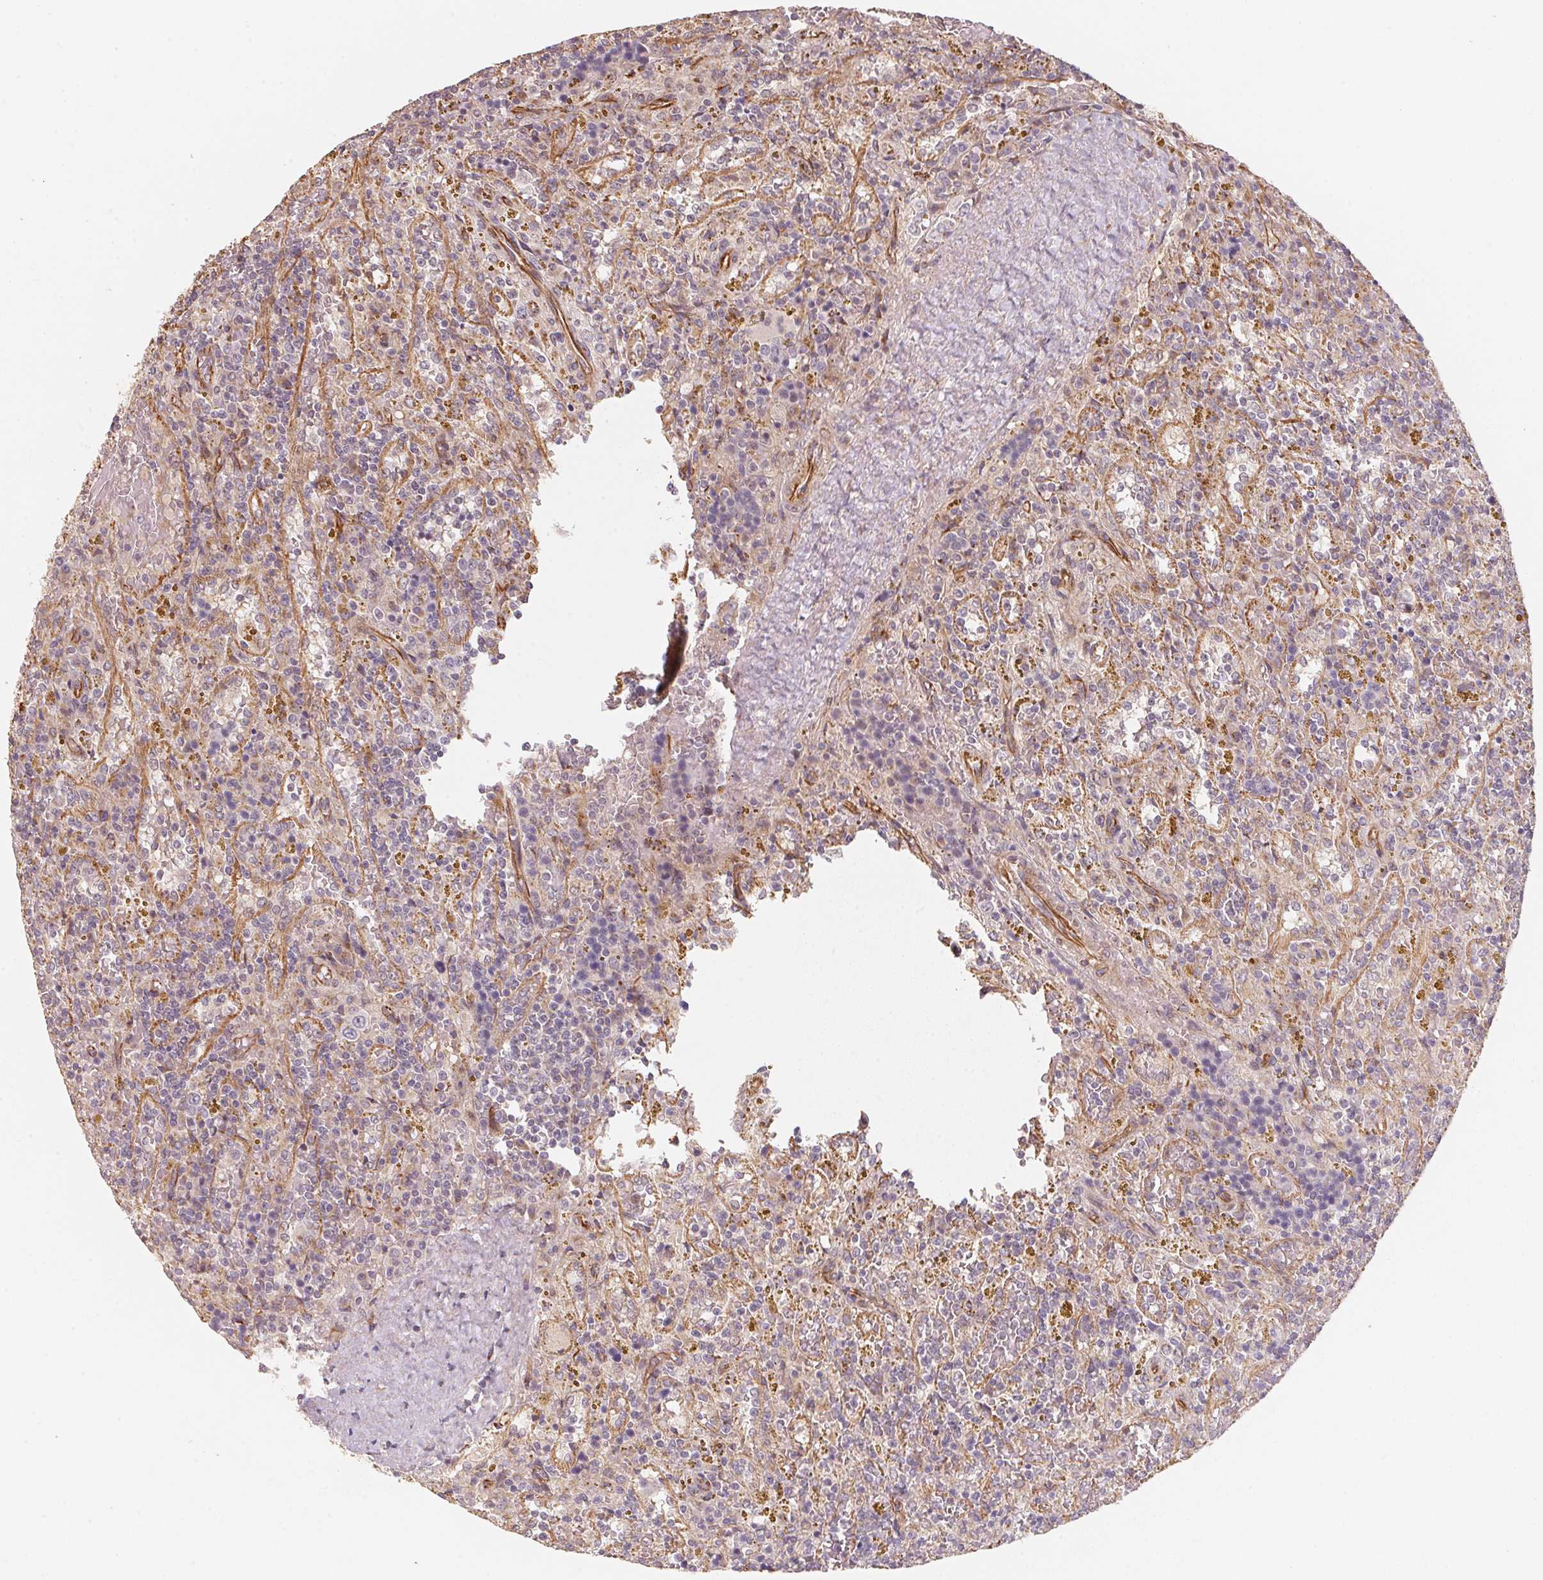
{"staining": {"intensity": "negative", "quantity": "none", "location": "none"}, "tissue": "lymphoma", "cell_type": "Tumor cells", "image_type": "cancer", "snomed": [{"axis": "morphology", "description": "Malignant lymphoma, non-Hodgkin's type, Low grade"}, {"axis": "topography", "description": "Spleen"}], "caption": "DAB immunohistochemical staining of lymphoma exhibits no significant expression in tumor cells.", "gene": "TSPAN12", "patient": {"sex": "female", "age": 65}}